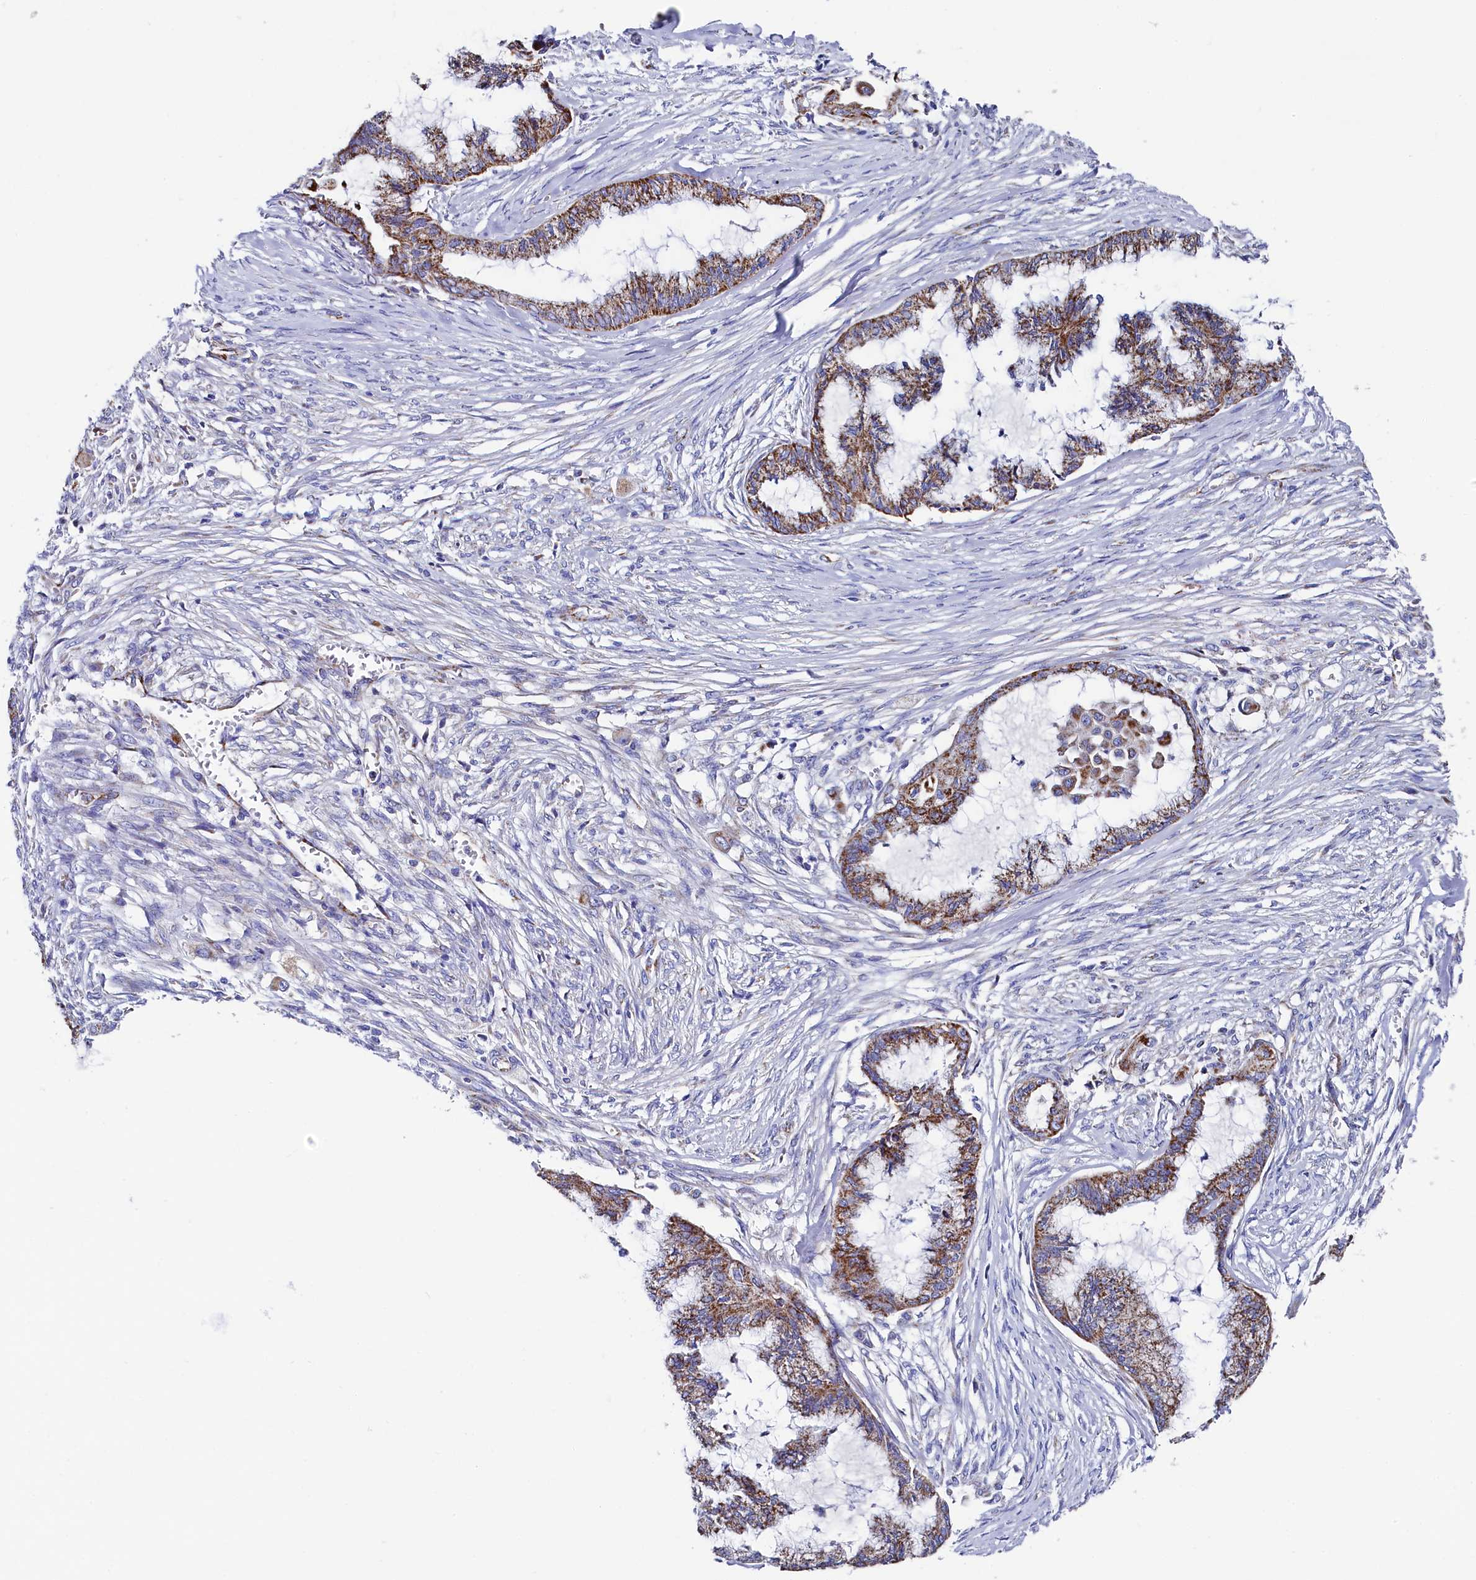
{"staining": {"intensity": "moderate", "quantity": ">75%", "location": "cytoplasmic/membranous"}, "tissue": "endometrial cancer", "cell_type": "Tumor cells", "image_type": "cancer", "snomed": [{"axis": "morphology", "description": "Adenocarcinoma, NOS"}, {"axis": "topography", "description": "Endometrium"}], "caption": "Protein expression analysis of adenocarcinoma (endometrial) exhibits moderate cytoplasmic/membranous staining in approximately >75% of tumor cells.", "gene": "MMAB", "patient": {"sex": "female", "age": 86}}